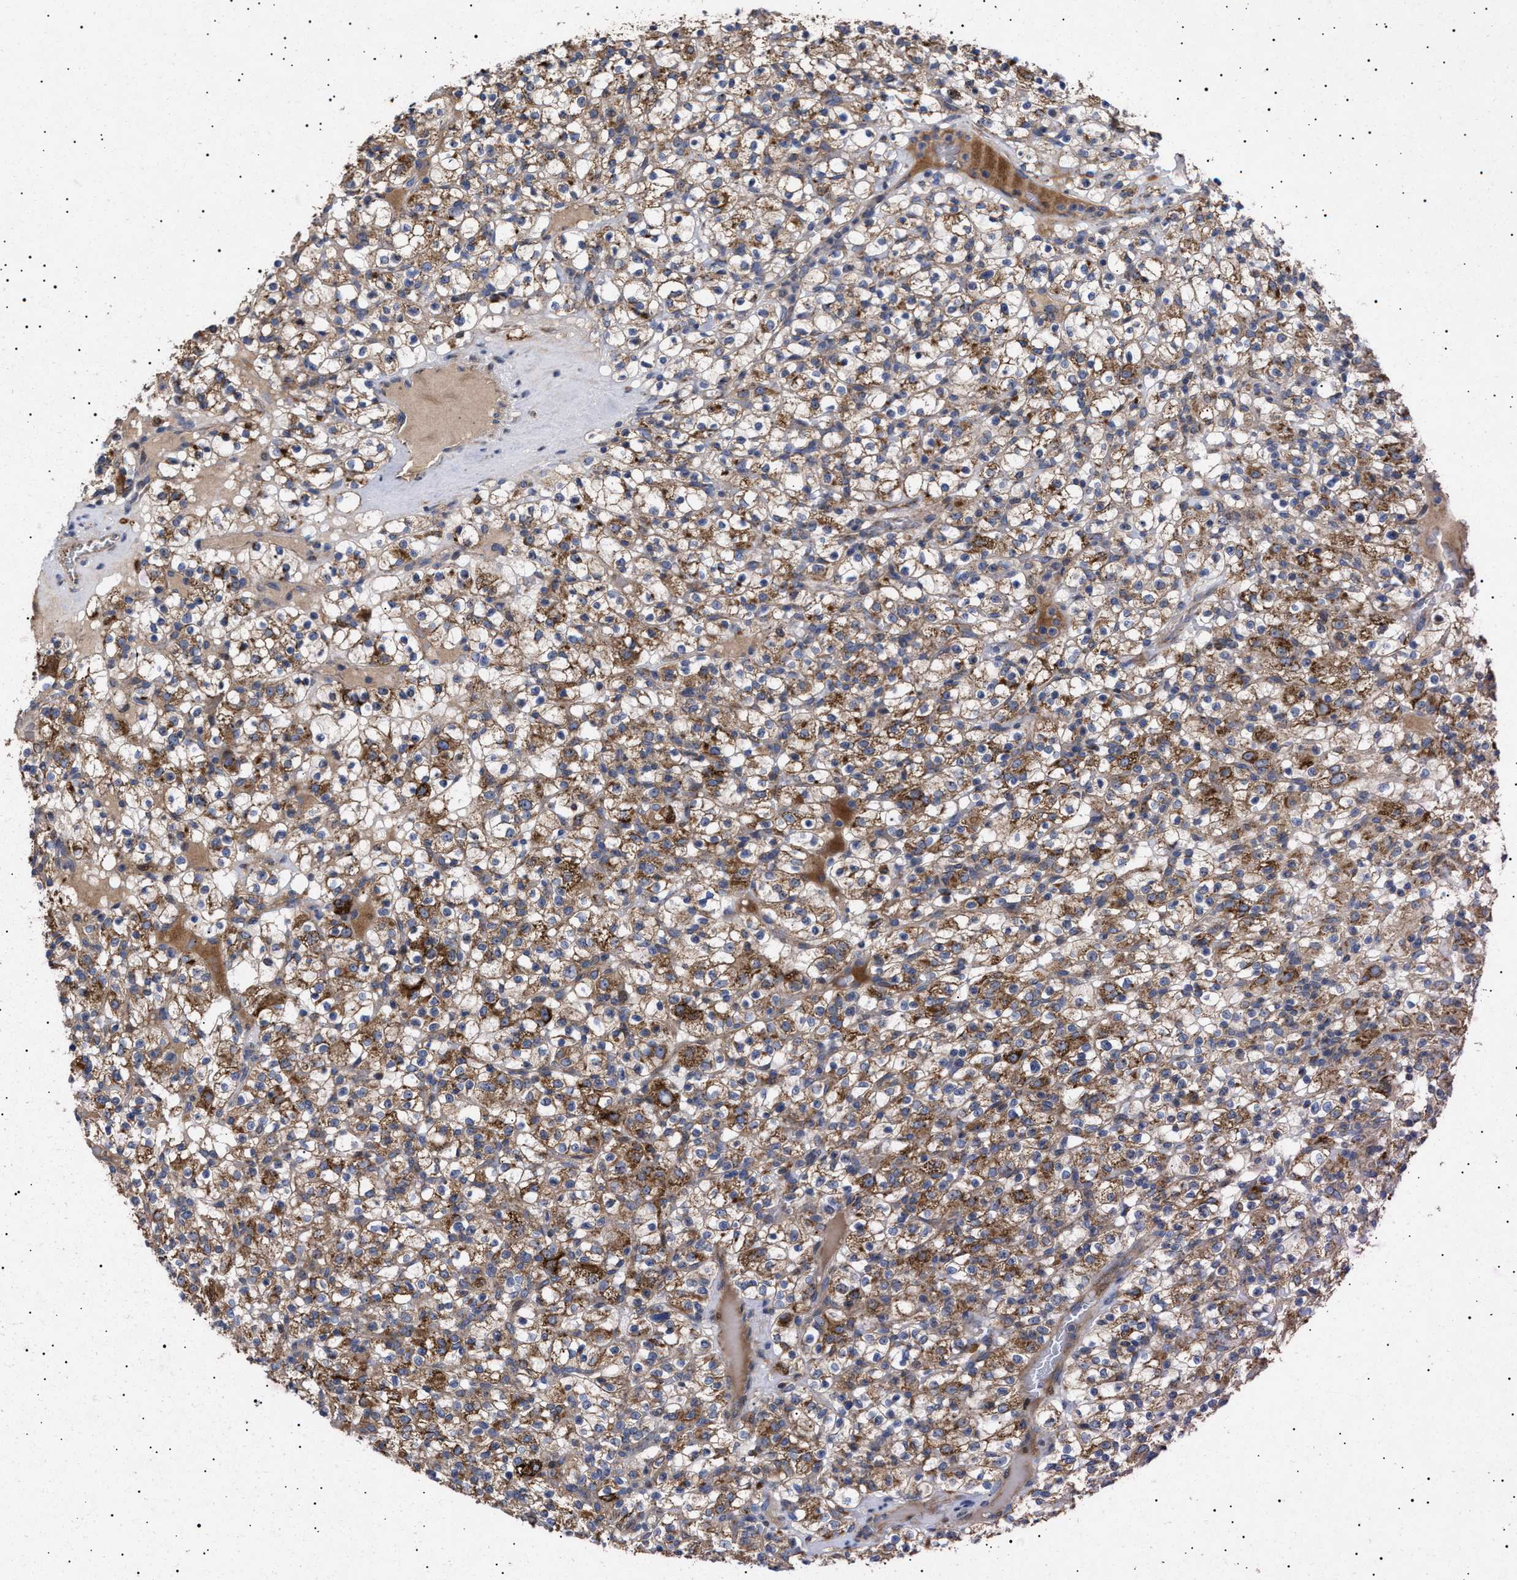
{"staining": {"intensity": "strong", "quantity": "25%-75%", "location": "cytoplasmic/membranous"}, "tissue": "renal cancer", "cell_type": "Tumor cells", "image_type": "cancer", "snomed": [{"axis": "morphology", "description": "Normal tissue, NOS"}, {"axis": "morphology", "description": "Adenocarcinoma, NOS"}, {"axis": "topography", "description": "Kidney"}], "caption": "Renal cancer (adenocarcinoma) stained with a protein marker shows strong staining in tumor cells.", "gene": "MRPL10", "patient": {"sex": "female", "age": 72}}